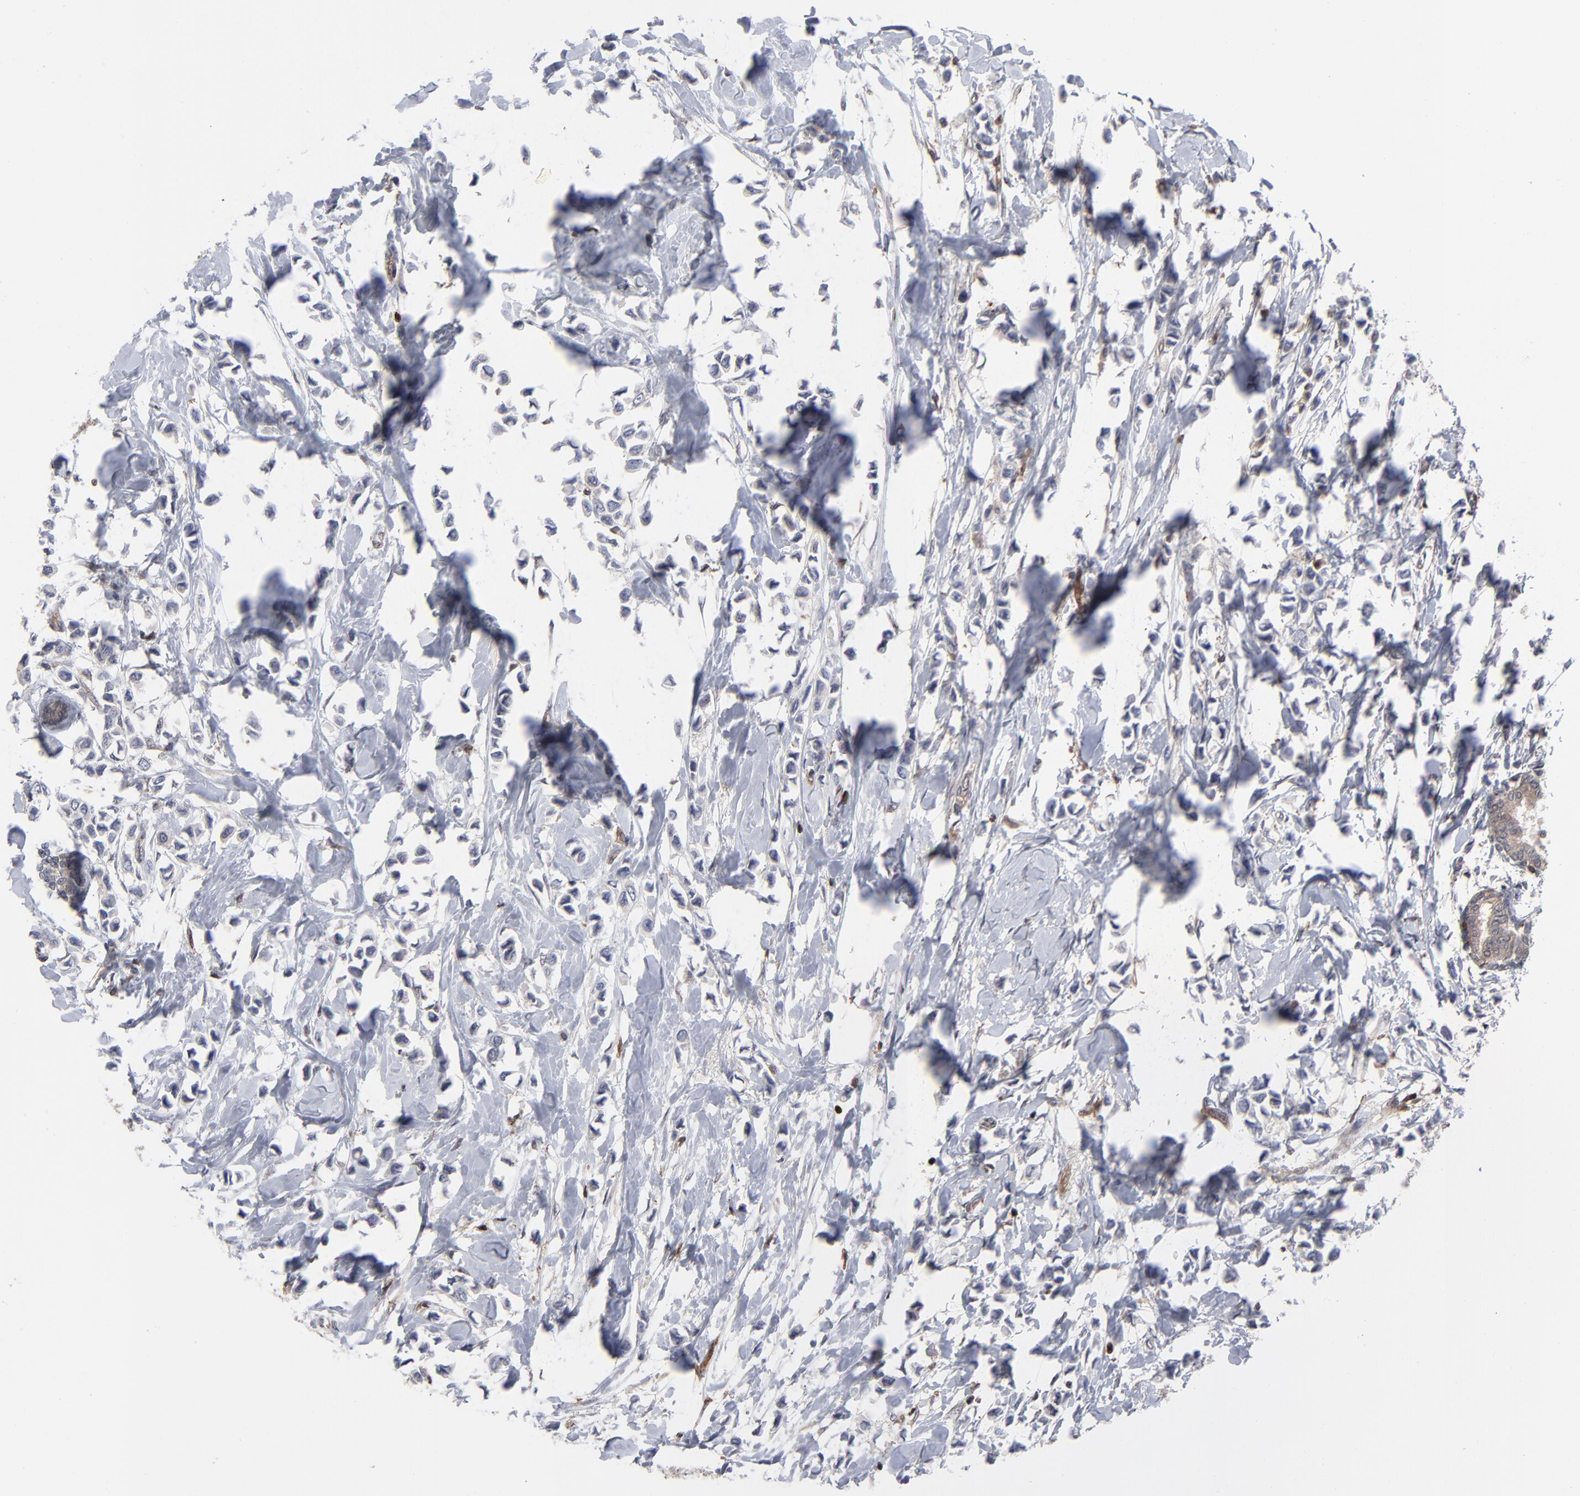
{"staining": {"intensity": "weak", "quantity": "<25%", "location": "cytoplasmic/membranous"}, "tissue": "breast cancer", "cell_type": "Tumor cells", "image_type": "cancer", "snomed": [{"axis": "morphology", "description": "Lobular carcinoma"}, {"axis": "topography", "description": "Breast"}], "caption": "IHC of breast cancer (lobular carcinoma) displays no positivity in tumor cells.", "gene": "MAP2K1", "patient": {"sex": "female", "age": 51}}